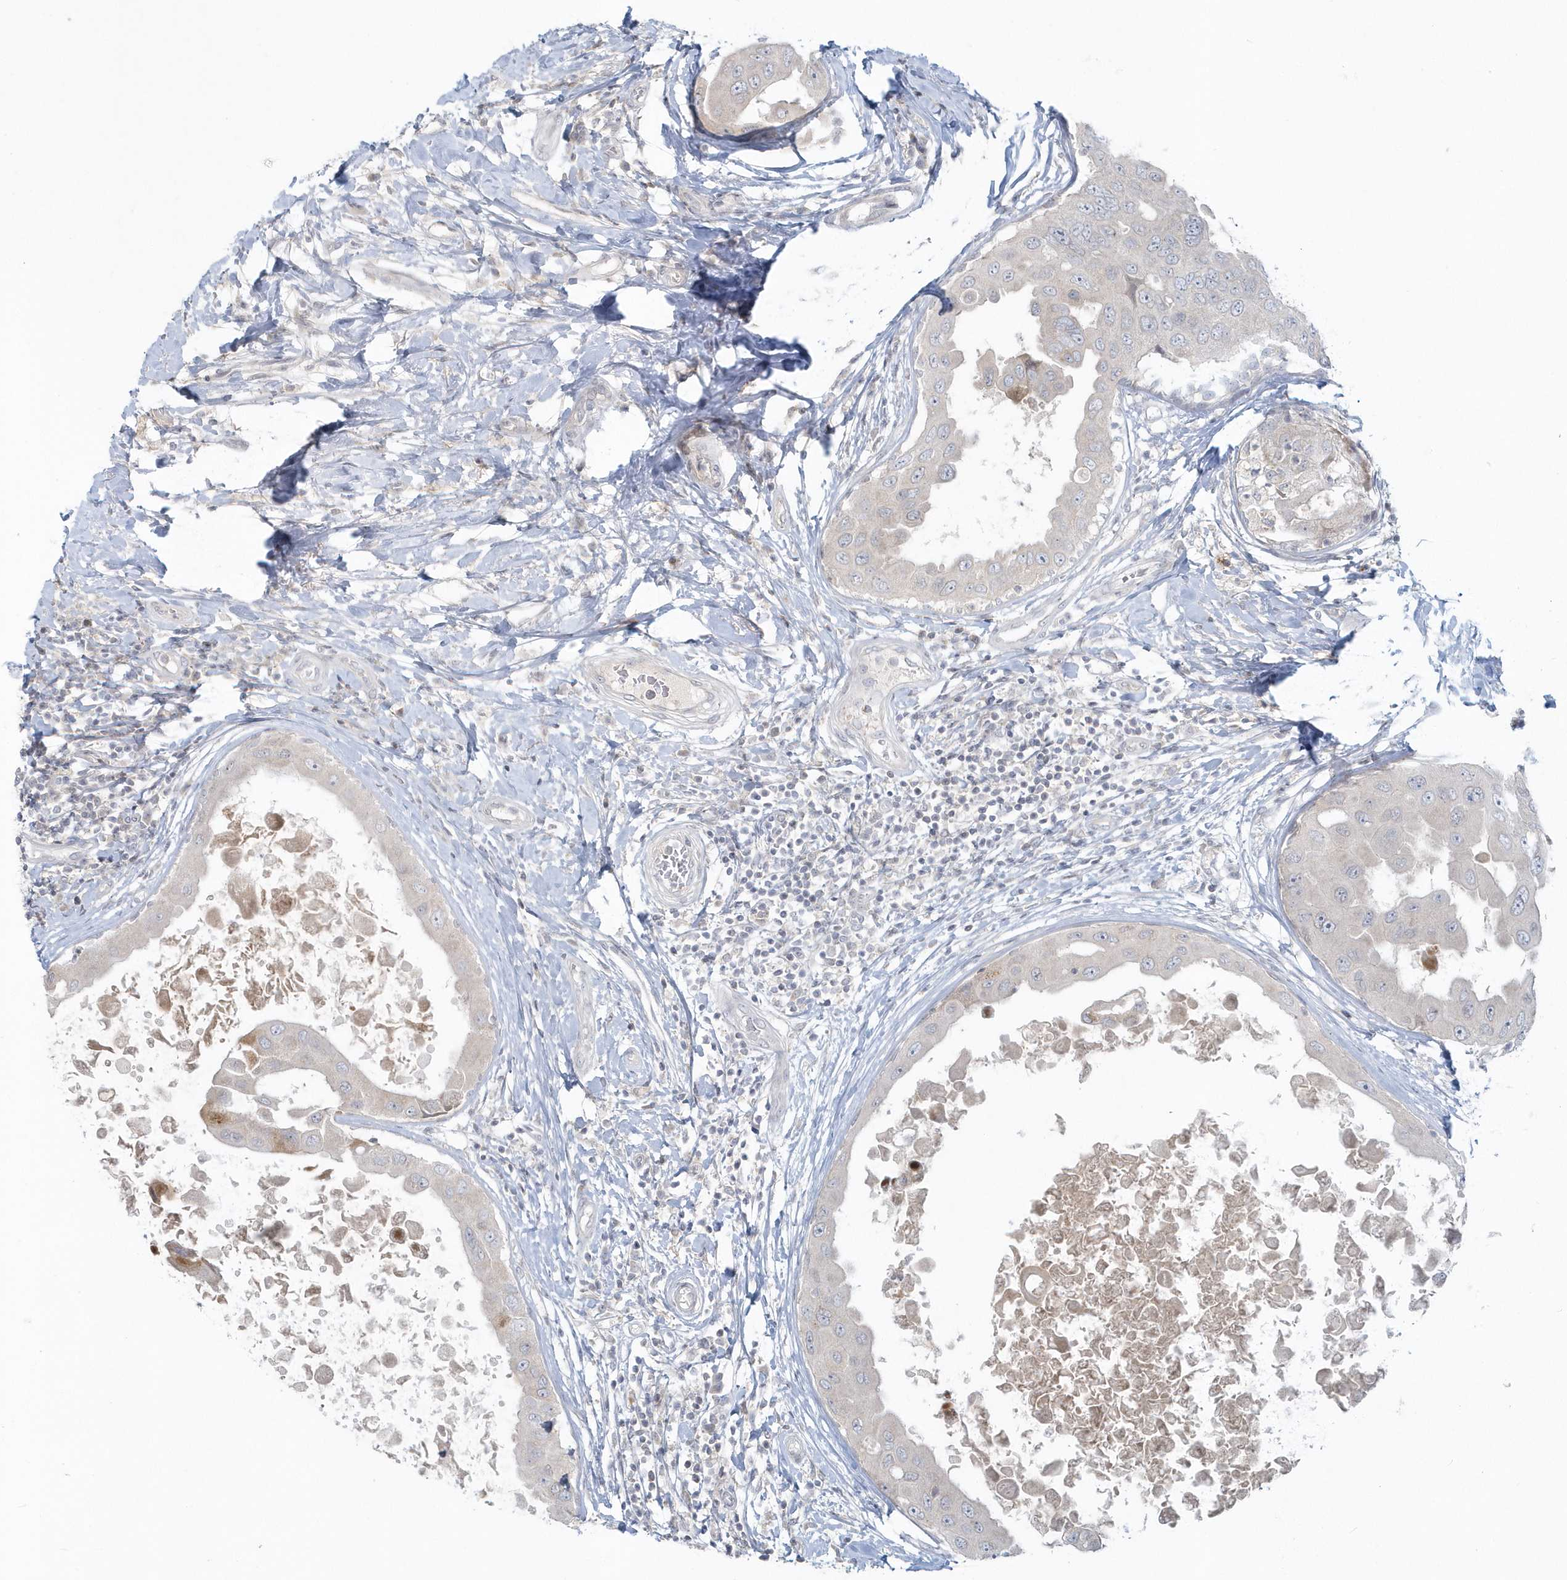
{"staining": {"intensity": "negative", "quantity": "none", "location": "none"}, "tissue": "breast cancer", "cell_type": "Tumor cells", "image_type": "cancer", "snomed": [{"axis": "morphology", "description": "Duct carcinoma"}, {"axis": "topography", "description": "Breast"}], "caption": "High magnification brightfield microscopy of infiltrating ductal carcinoma (breast) stained with DAB (3,3'-diaminobenzidine) (brown) and counterstained with hematoxylin (blue): tumor cells show no significant staining. (DAB (3,3'-diaminobenzidine) immunohistochemistry, high magnification).", "gene": "BLTP3A", "patient": {"sex": "female", "age": 27}}